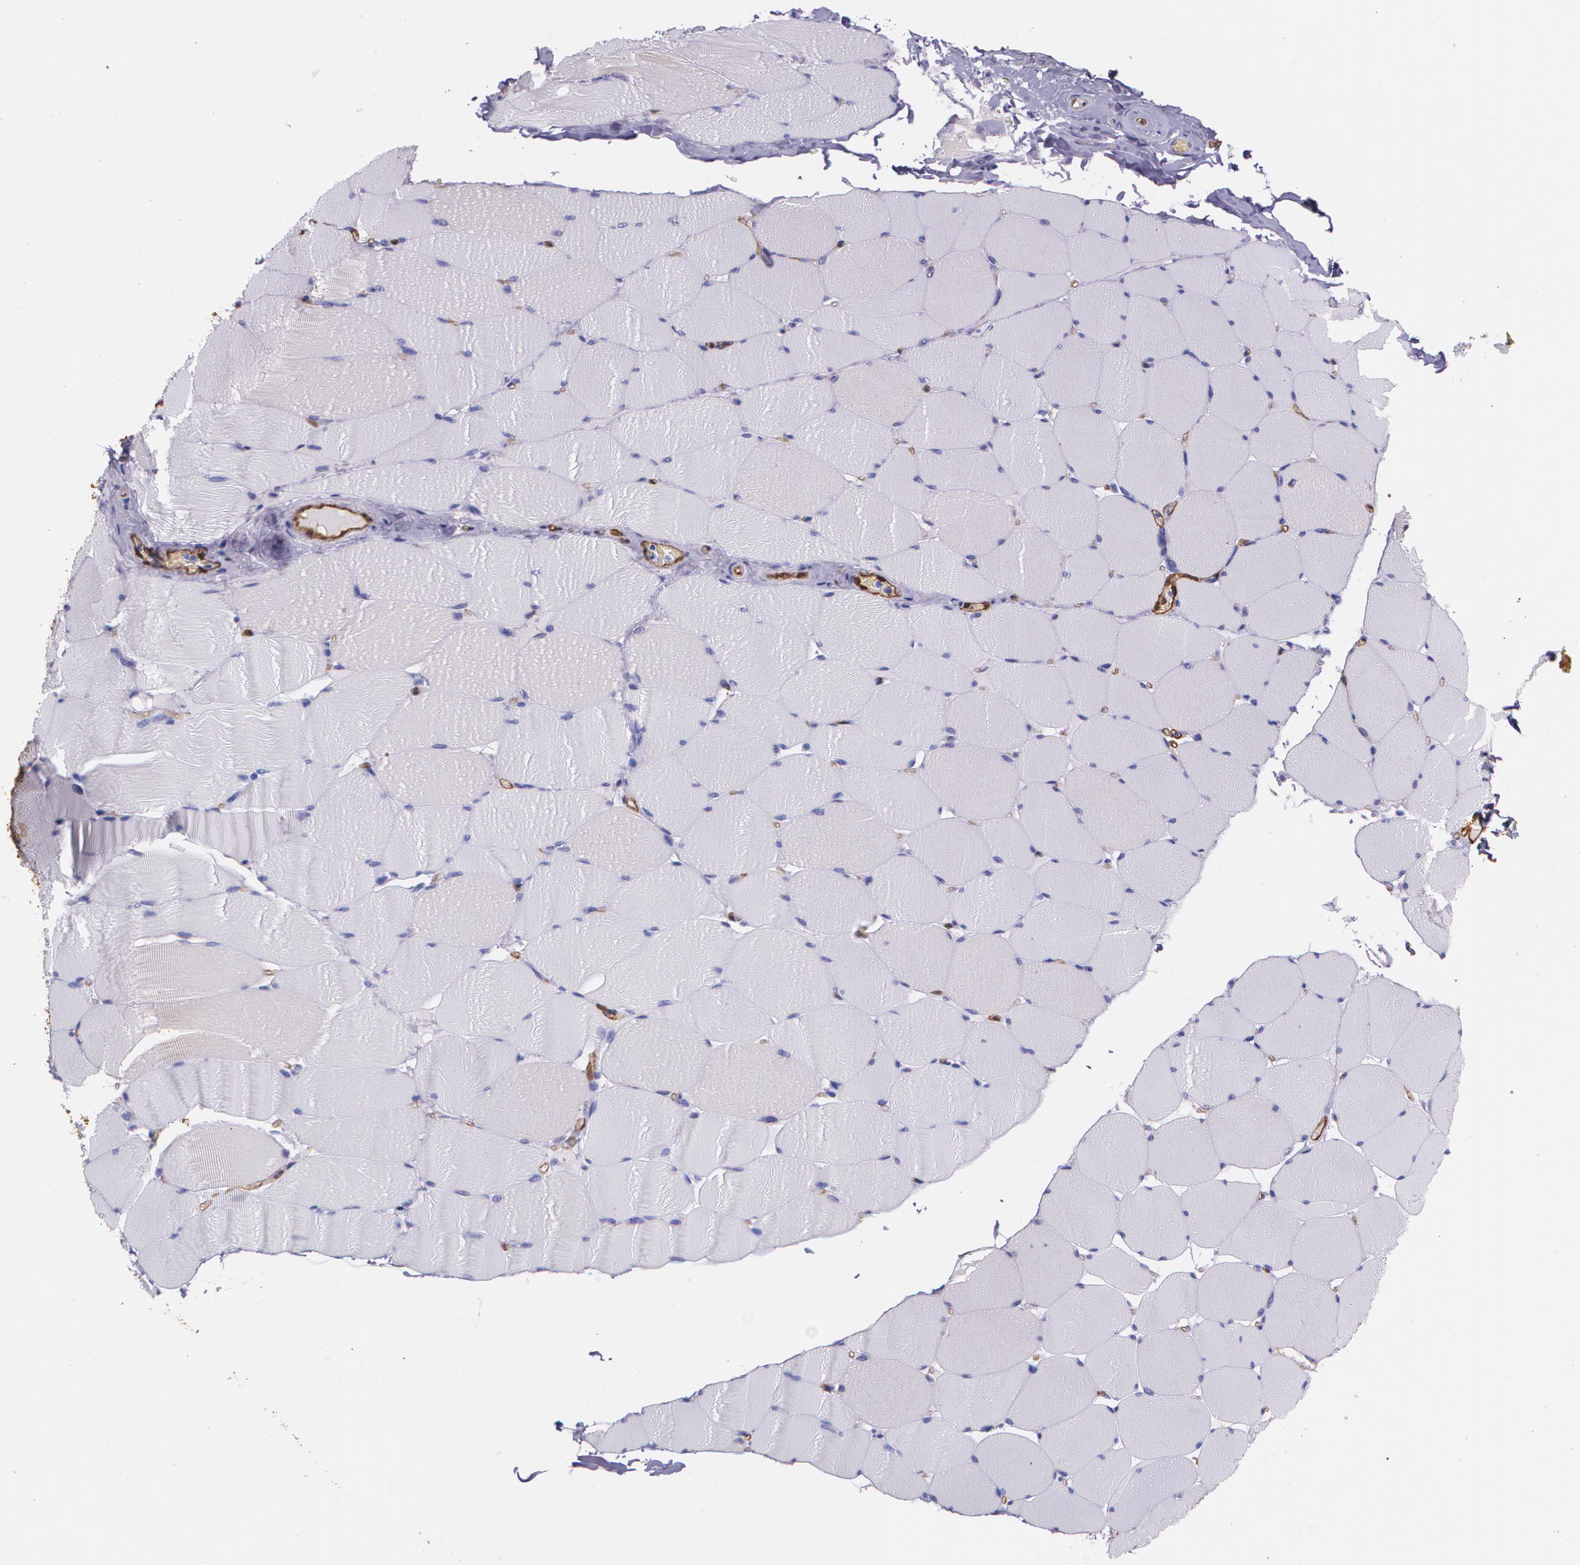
{"staining": {"intensity": "negative", "quantity": "none", "location": "none"}, "tissue": "skeletal muscle", "cell_type": "Myocytes", "image_type": "normal", "snomed": [{"axis": "morphology", "description": "Normal tissue, NOS"}, {"axis": "topography", "description": "Skeletal muscle"}], "caption": "Myocytes are negative for brown protein staining in normal skeletal muscle. (Immunohistochemistry (ihc), brightfield microscopy, high magnification).", "gene": "MMP2", "patient": {"sex": "male", "age": 62}}